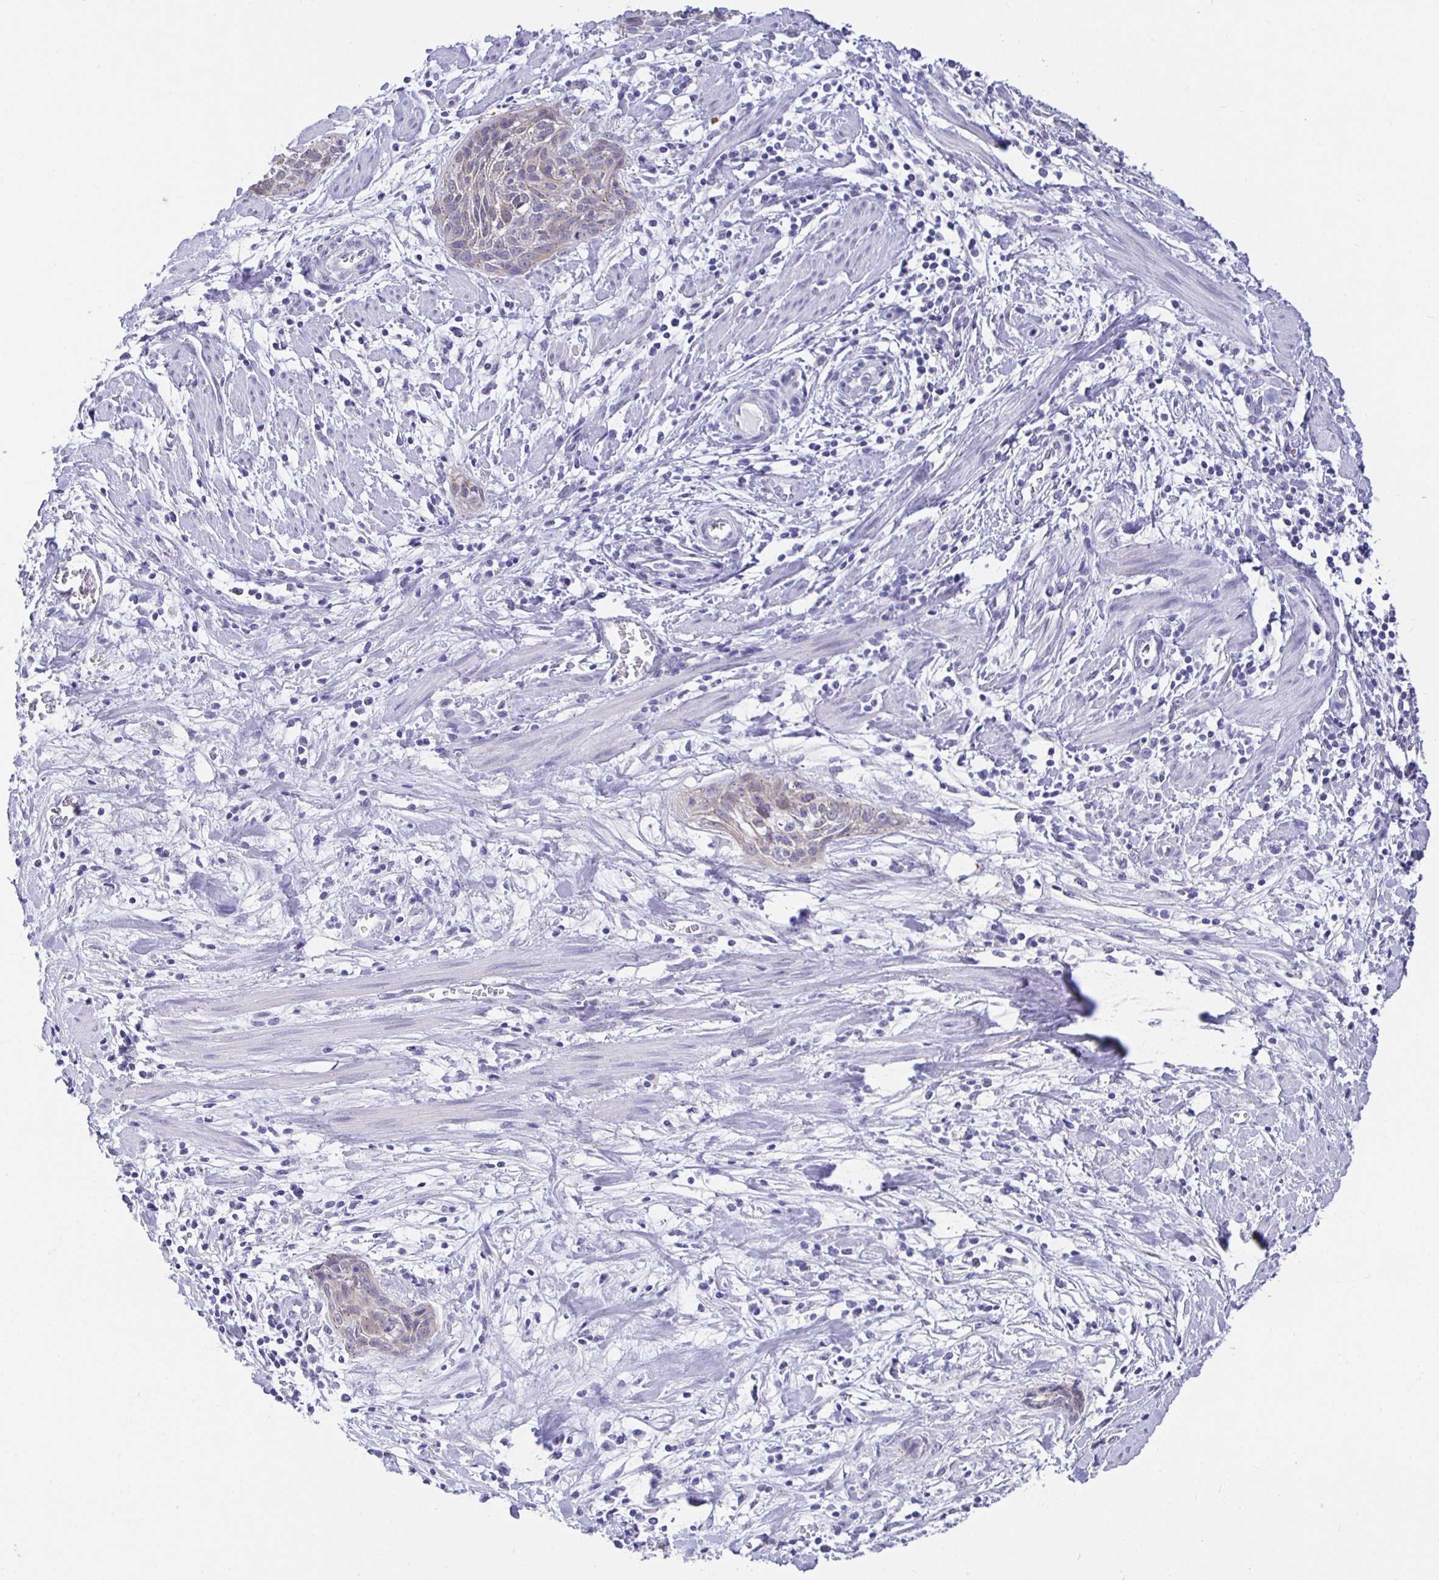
{"staining": {"intensity": "weak", "quantity": "<25%", "location": "cytoplasmic/membranous"}, "tissue": "cervical cancer", "cell_type": "Tumor cells", "image_type": "cancer", "snomed": [{"axis": "morphology", "description": "Squamous cell carcinoma, NOS"}, {"axis": "topography", "description": "Cervix"}], "caption": "There is no significant expression in tumor cells of squamous cell carcinoma (cervical).", "gene": "EZHIP", "patient": {"sex": "female", "age": 55}}